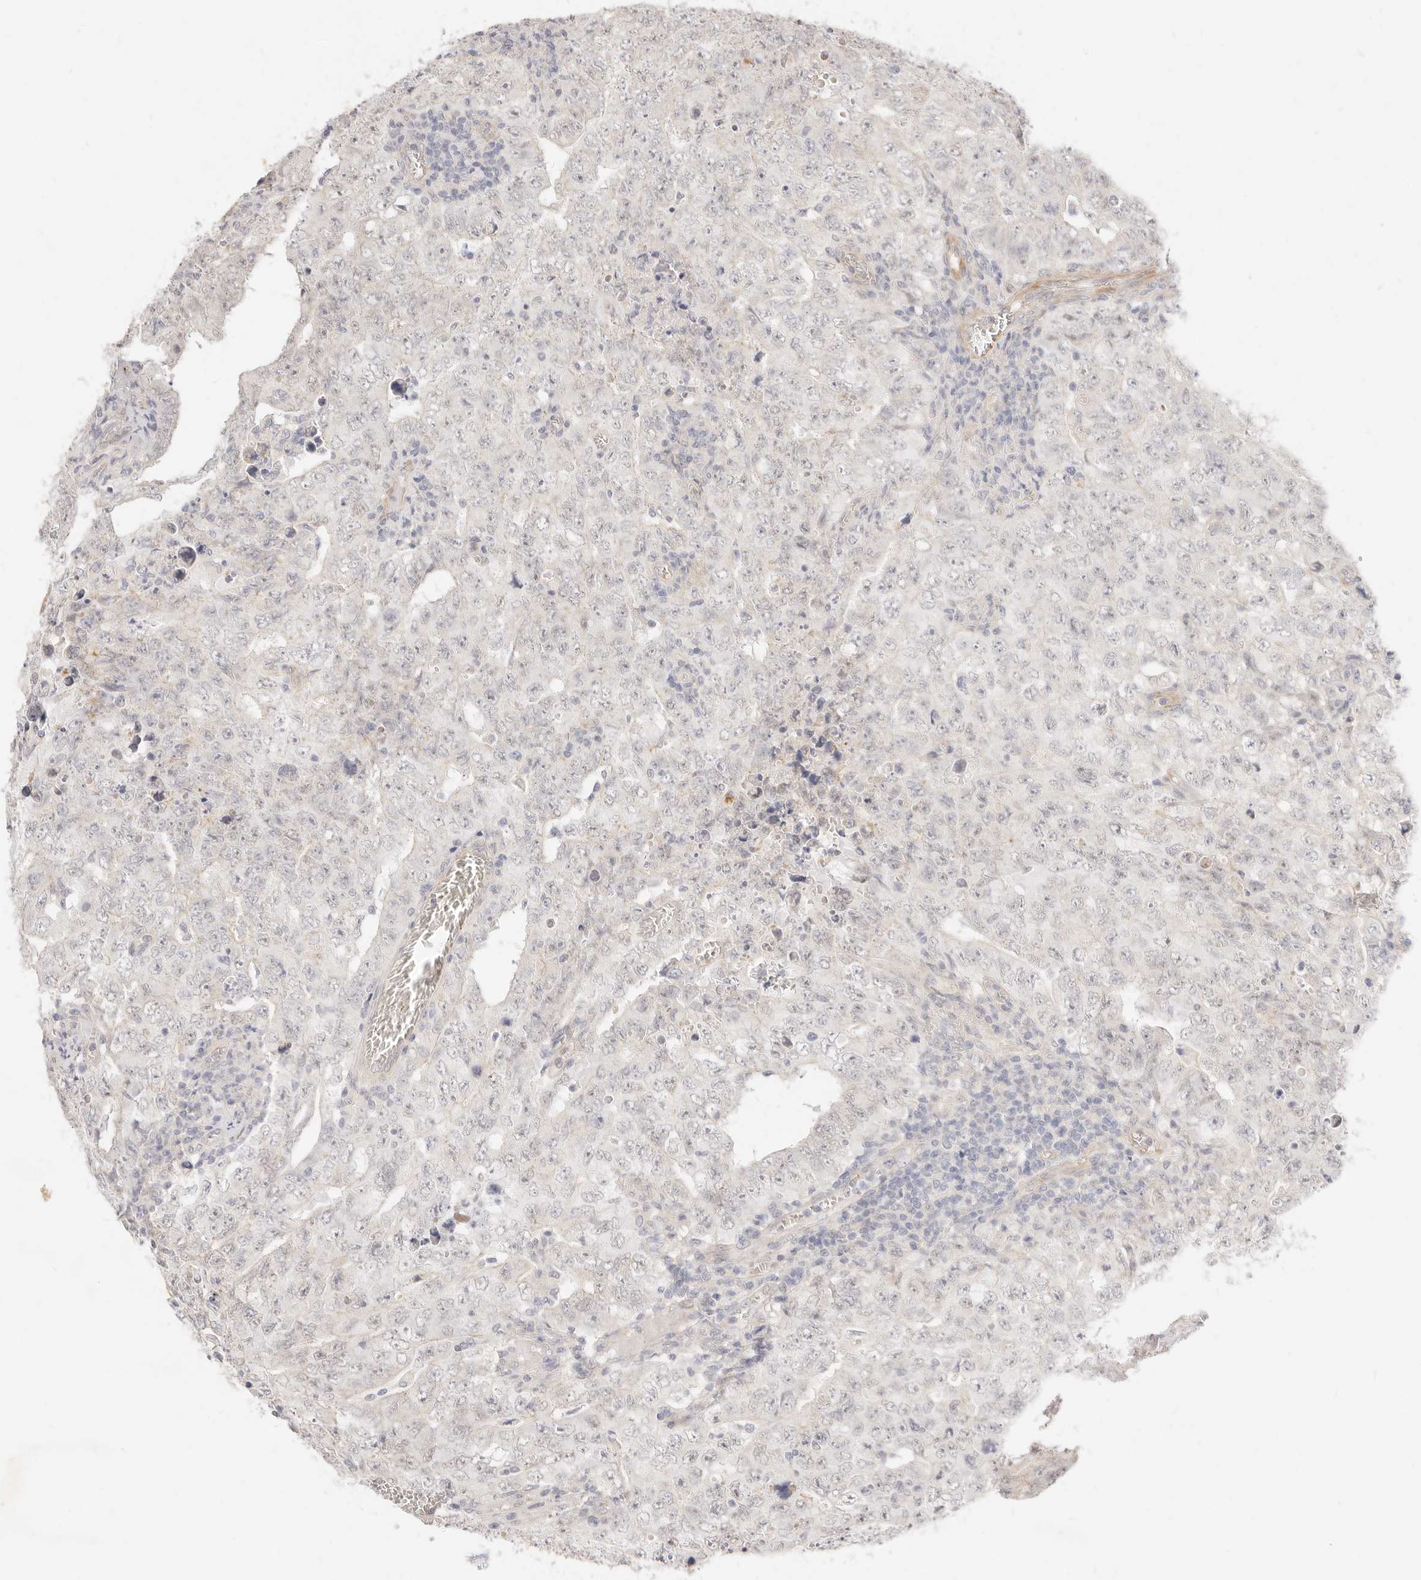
{"staining": {"intensity": "negative", "quantity": "none", "location": "none"}, "tissue": "testis cancer", "cell_type": "Tumor cells", "image_type": "cancer", "snomed": [{"axis": "morphology", "description": "Carcinoma, Embryonal, NOS"}, {"axis": "topography", "description": "Testis"}], "caption": "DAB immunohistochemical staining of testis embryonal carcinoma reveals no significant positivity in tumor cells.", "gene": "UBXN10", "patient": {"sex": "male", "age": 26}}